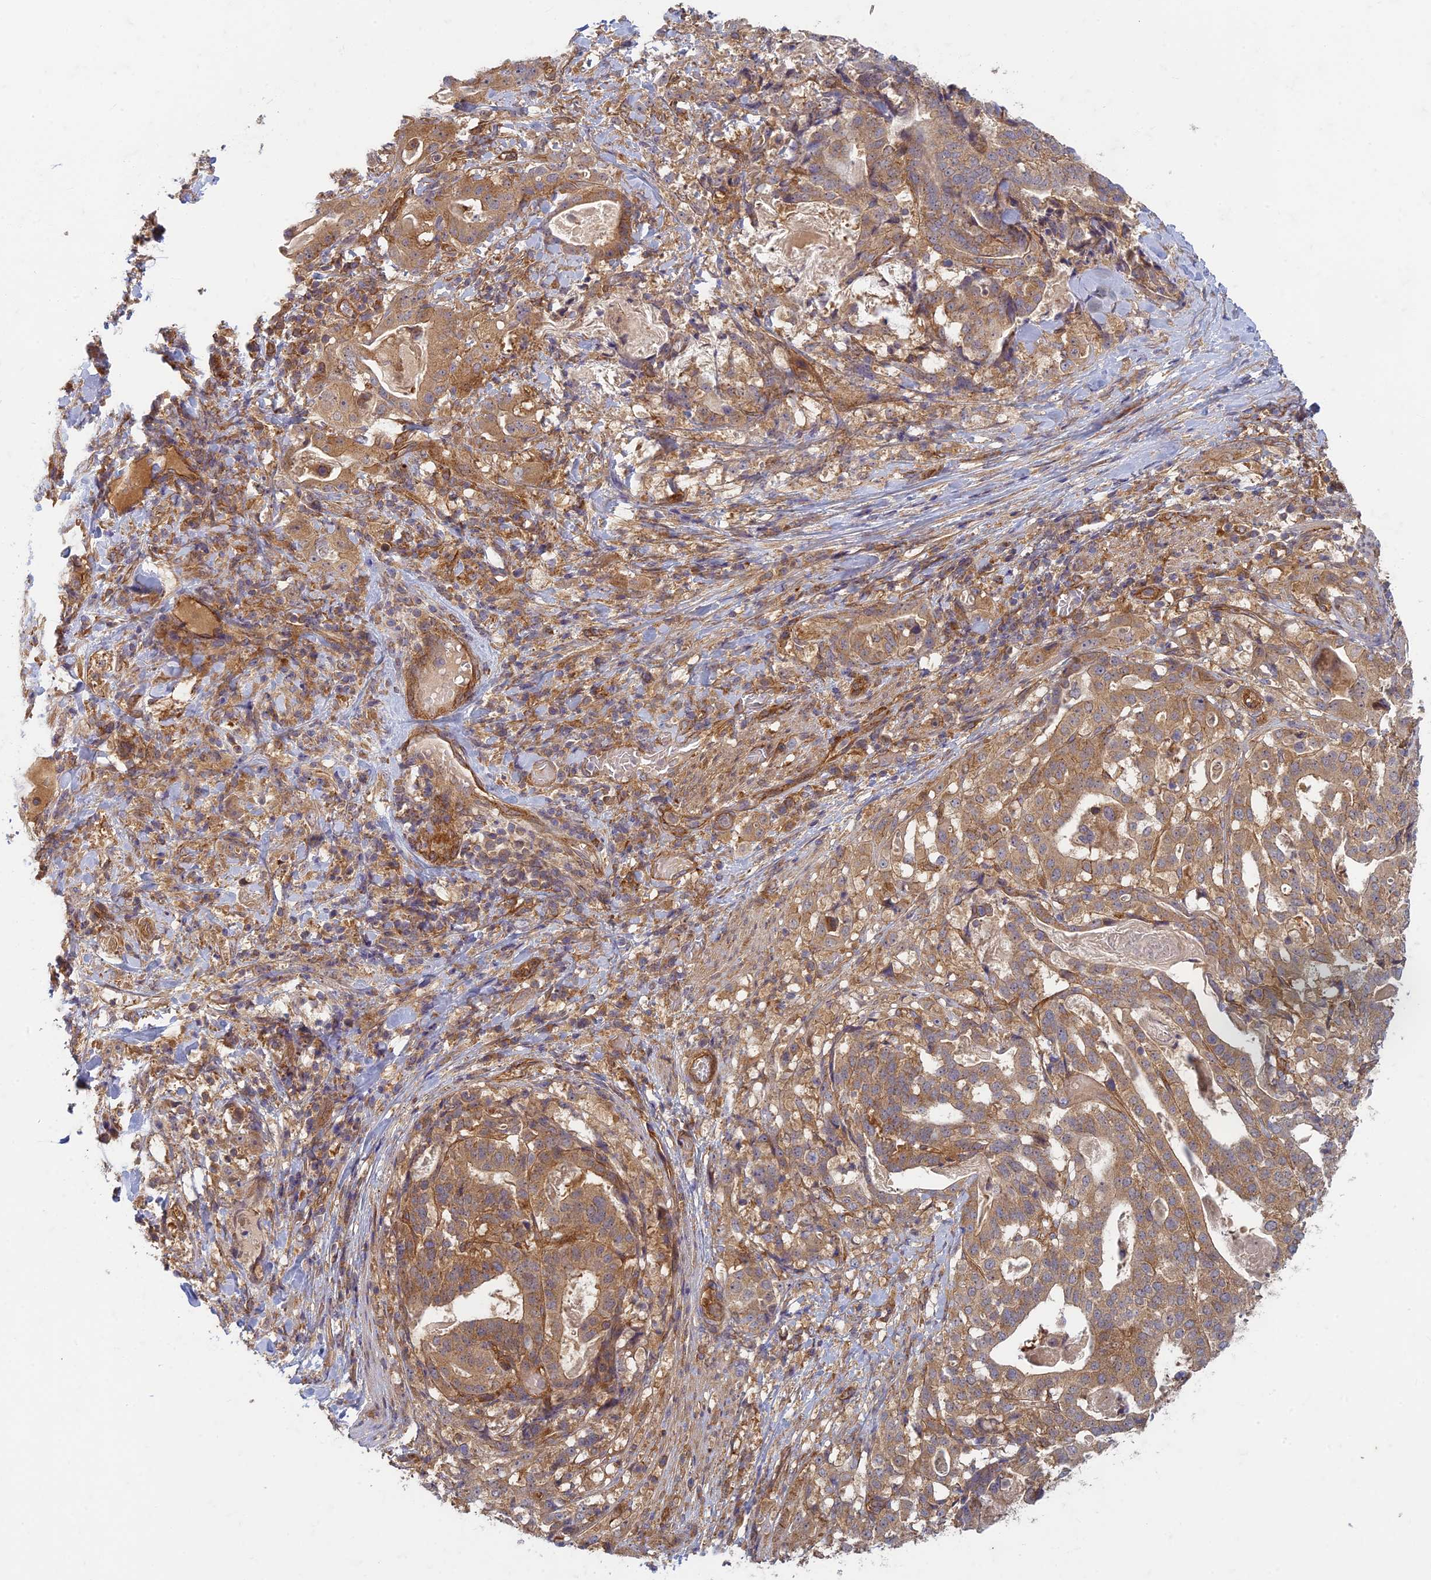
{"staining": {"intensity": "moderate", "quantity": ">75%", "location": "cytoplasmic/membranous"}, "tissue": "stomach cancer", "cell_type": "Tumor cells", "image_type": "cancer", "snomed": [{"axis": "morphology", "description": "Adenocarcinoma, NOS"}, {"axis": "topography", "description": "Stomach"}], "caption": "Tumor cells reveal medium levels of moderate cytoplasmic/membranous staining in about >75% of cells in human stomach adenocarcinoma.", "gene": "TCF25", "patient": {"sex": "male", "age": 48}}